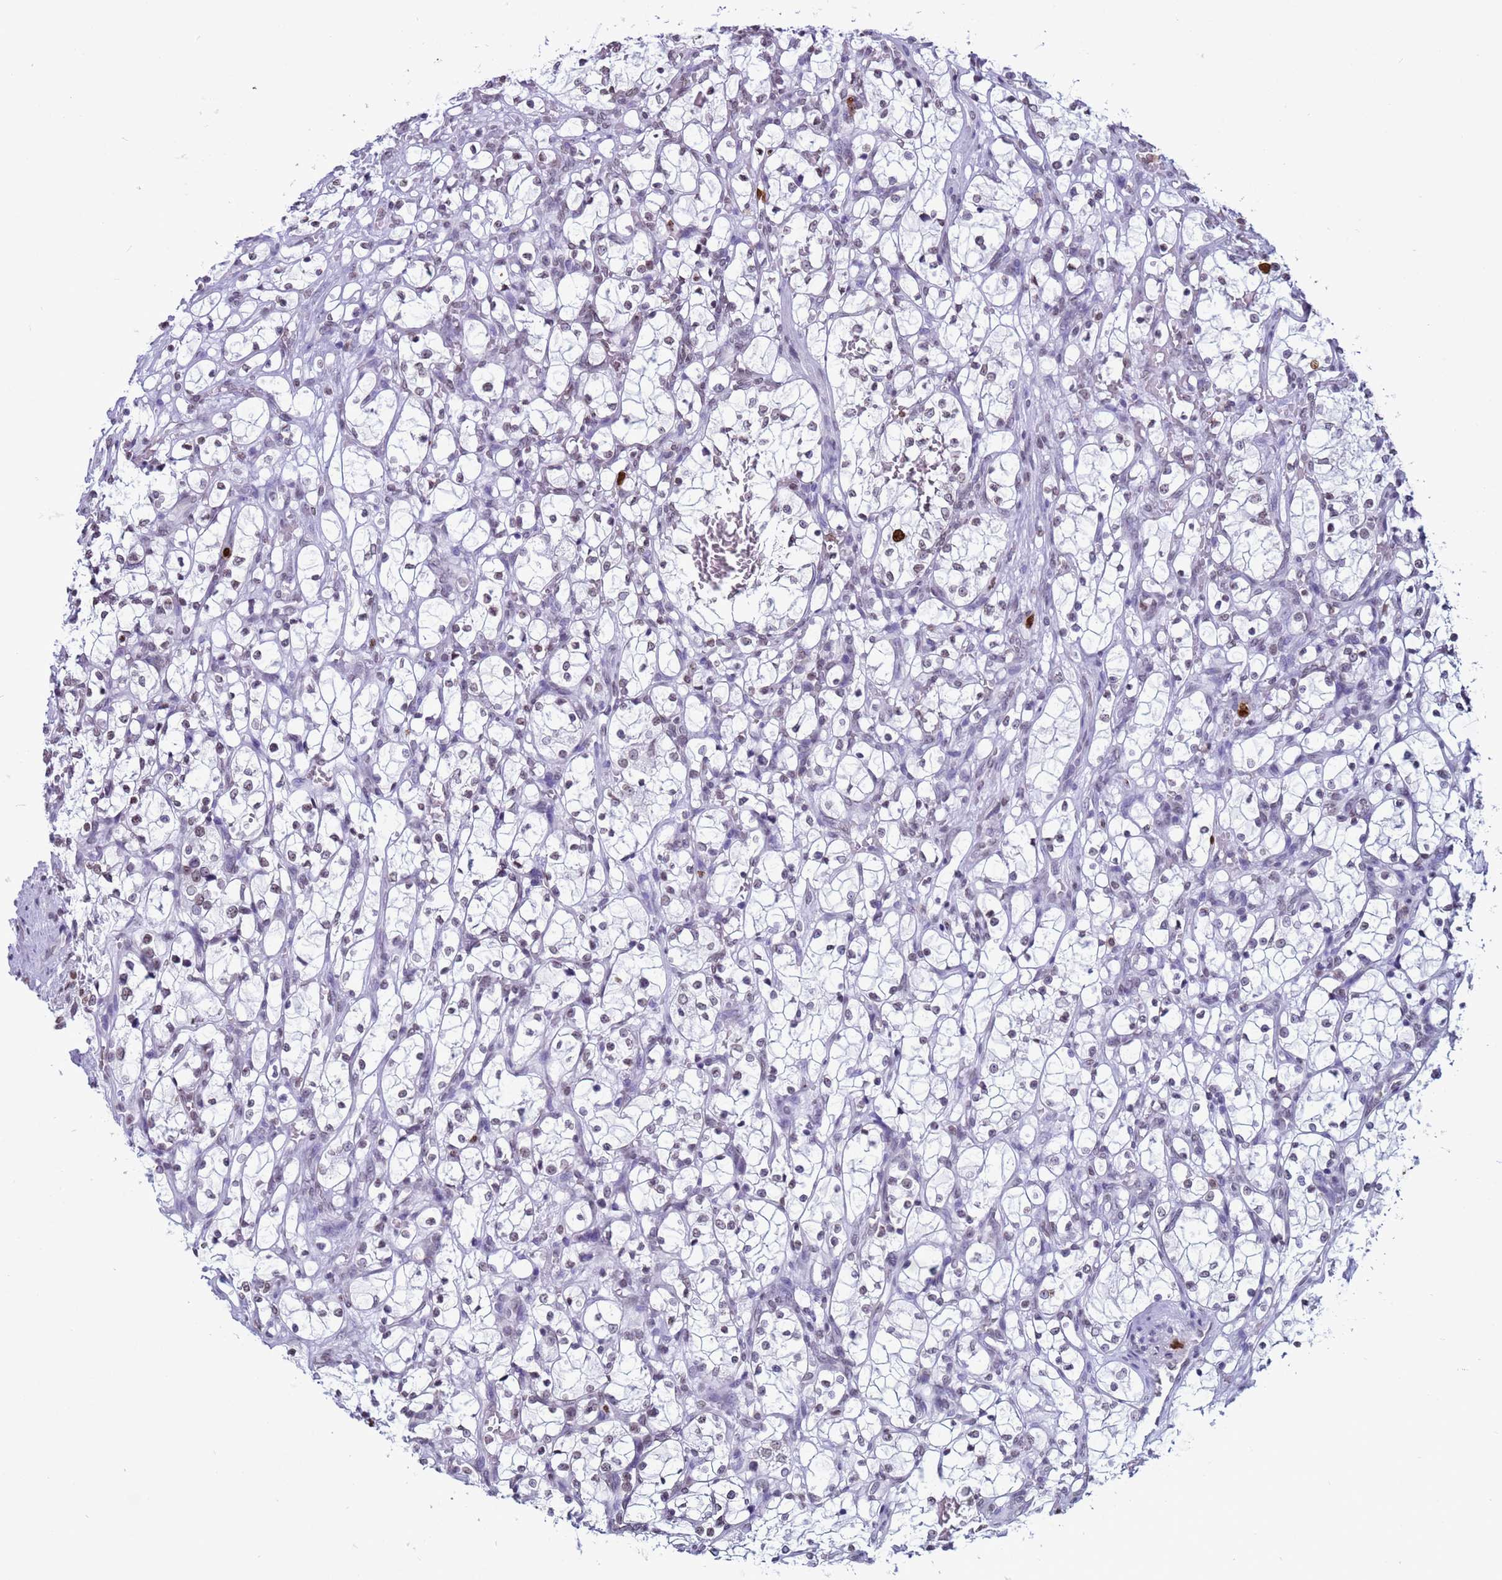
{"staining": {"intensity": "weak", "quantity": "25%-75%", "location": "nuclear"}, "tissue": "renal cancer", "cell_type": "Tumor cells", "image_type": "cancer", "snomed": [{"axis": "morphology", "description": "Adenocarcinoma, NOS"}, {"axis": "topography", "description": "Kidney"}], "caption": "Weak nuclear expression for a protein is identified in about 25%-75% of tumor cells of renal cancer using IHC.", "gene": "H4C8", "patient": {"sex": "female", "age": 69}}